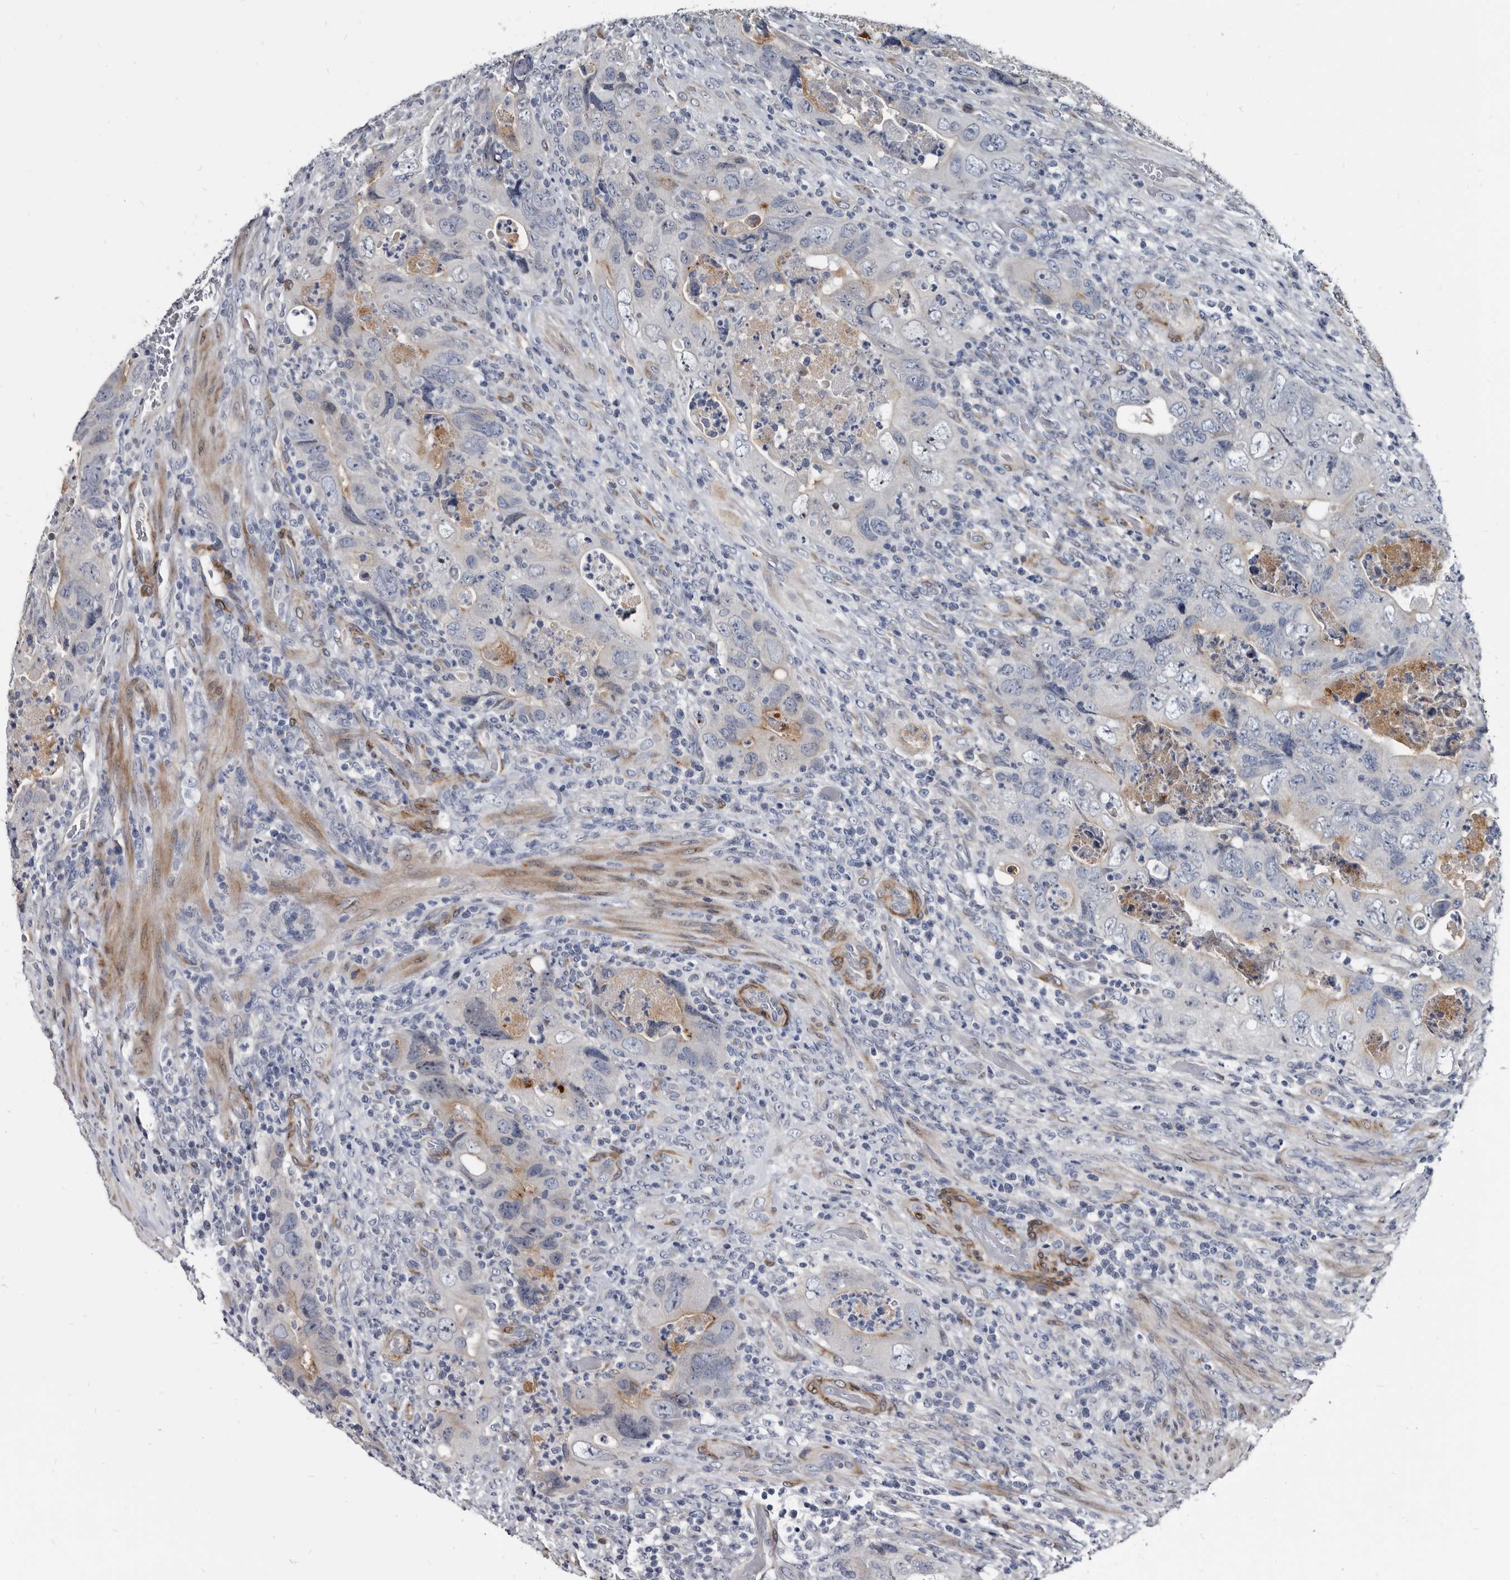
{"staining": {"intensity": "moderate", "quantity": "<25%", "location": "cytoplasmic/membranous"}, "tissue": "colorectal cancer", "cell_type": "Tumor cells", "image_type": "cancer", "snomed": [{"axis": "morphology", "description": "Adenocarcinoma, NOS"}, {"axis": "topography", "description": "Rectum"}], "caption": "Immunohistochemical staining of colorectal adenocarcinoma shows moderate cytoplasmic/membranous protein expression in about <25% of tumor cells.", "gene": "PRSS8", "patient": {"sex": "male", "age": 63}}